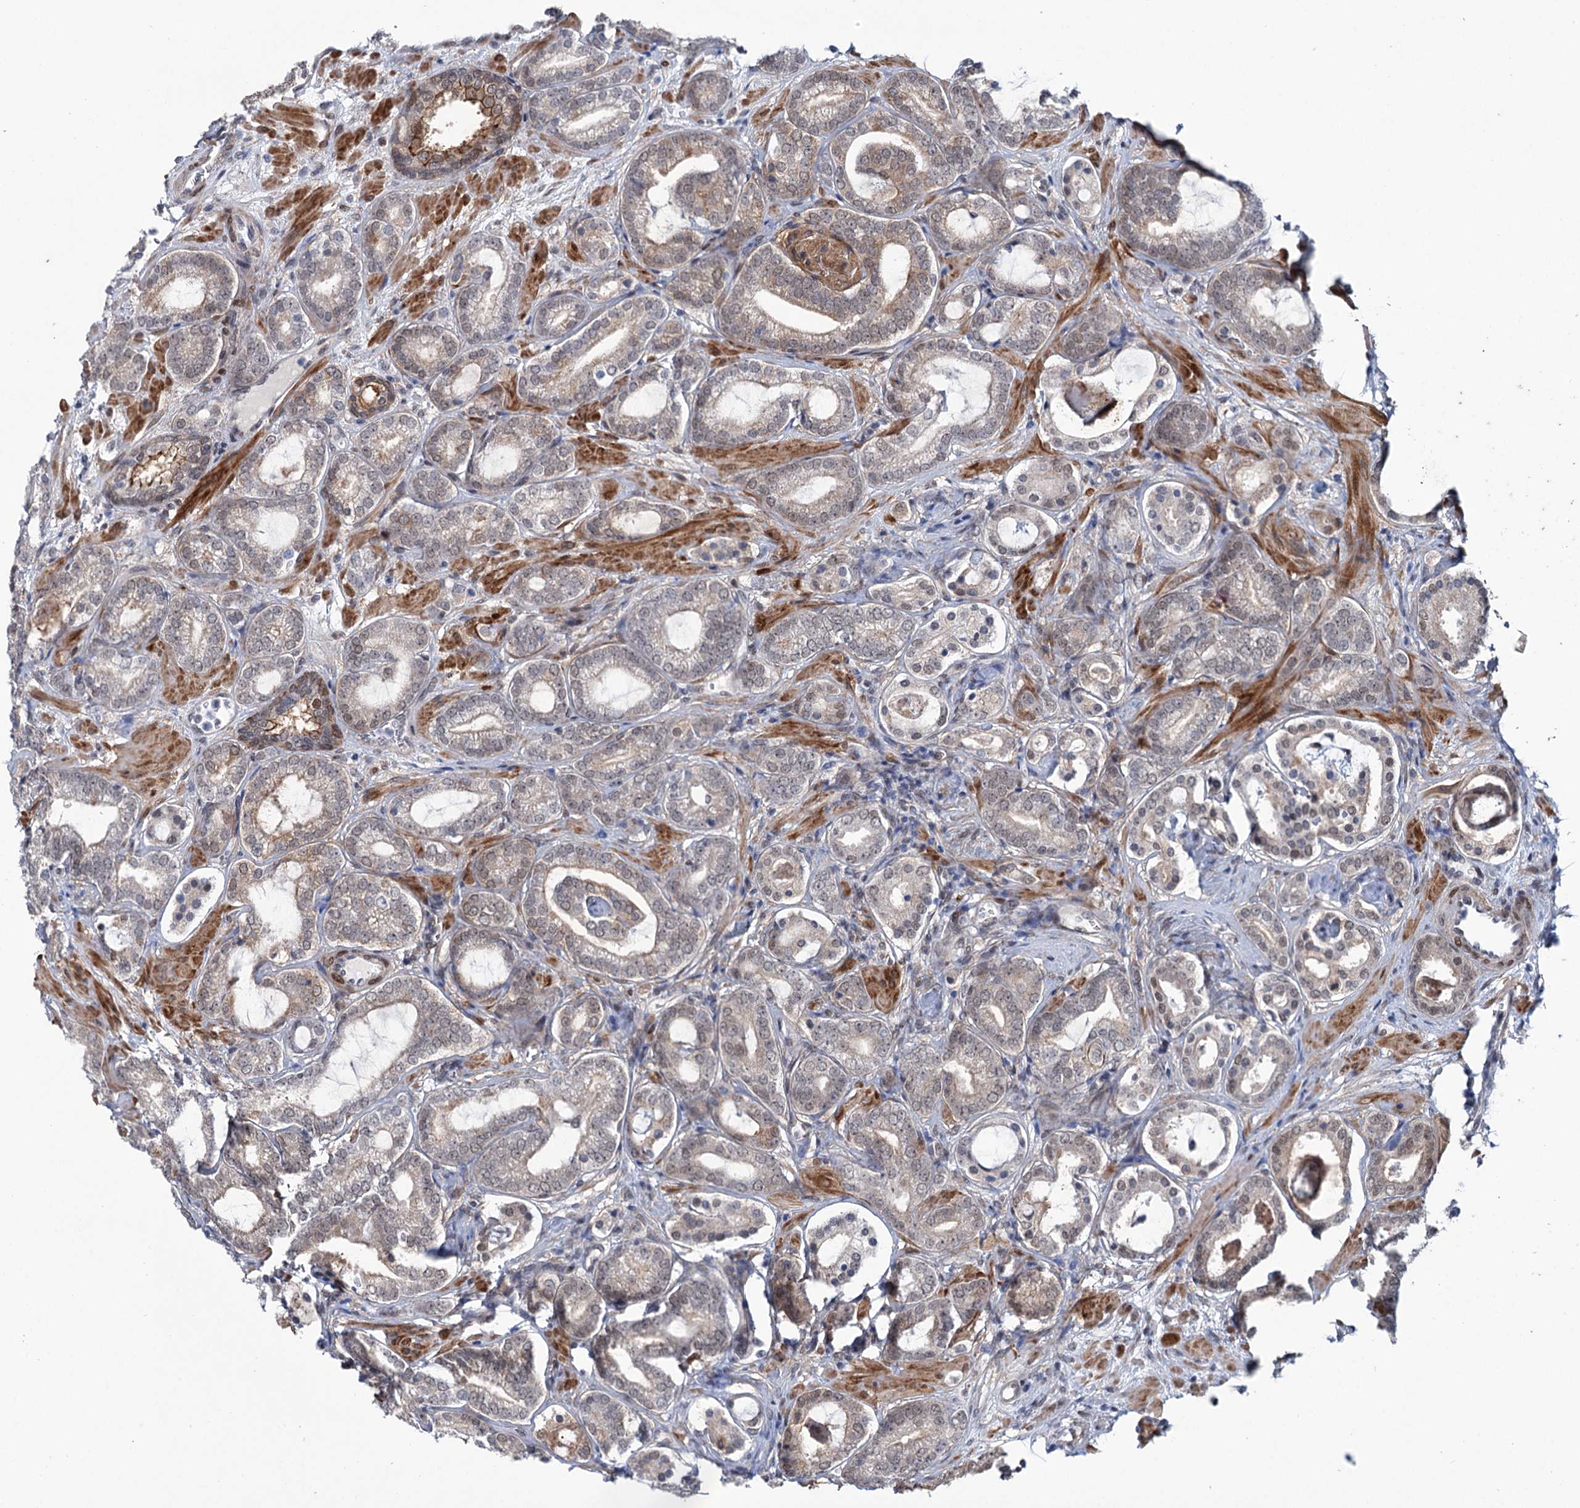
{"staining": {"intensity": "weak", "quantity": "<25%", "location": "cytoplasmic/membranous"}, "tissue": "prostate cancer", "cell_type": "Tumor cells", "image_type": "cancer", "snomed": [{"axis": "morphology", "description": "Adenocarcinoma, High grade"}, {"axis": "topography", "description": "Prostate"}], "caption": "Immunohistochemistry of human prostate cancer shows no staining in tumor cells.", "gene": "FAM53A", "patient": {"sex": "male", "age": 60}}